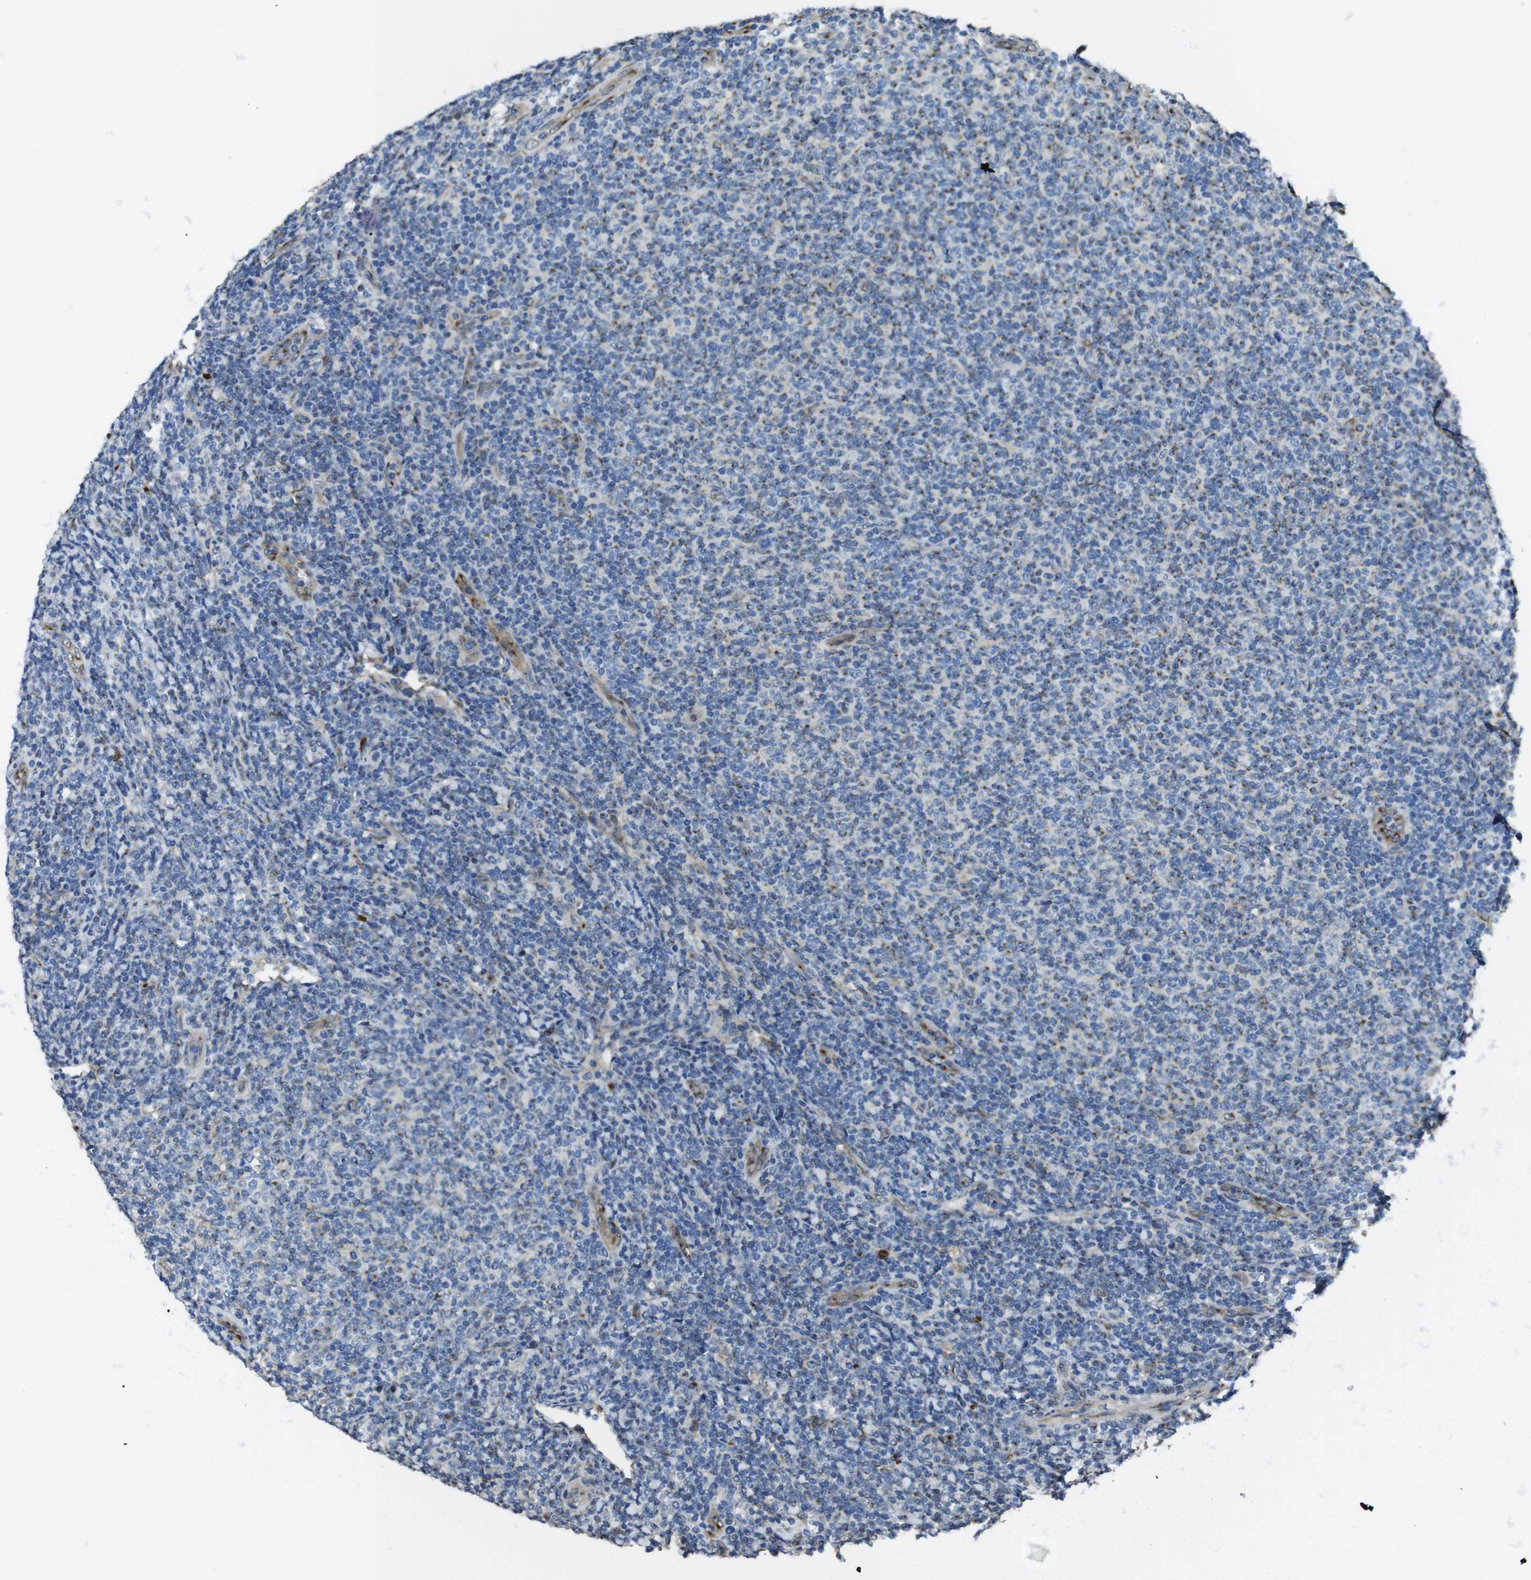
{"staining": {"intensity": "moderate", "quantity": "<25%", "location": "cytoplasmic/membranous"}, "tissue": "lymphoma", "cell_type": "Tumor cells", "image_type": "cancer", "snomed": [{"axis": "morphology", "description": "Malignant lymphoma, non-Hodgkin's type, Low grade"}, {"axis": "topography", "description": "Lymph node"}], "caption": "Protein analysis of lymphoma tissue reveals moderate cytoplasmic/membranous staining in approximately <25% of tumor cells.", "gene": "RAB6A", "patient": {"sex": "male", "age": 66}}